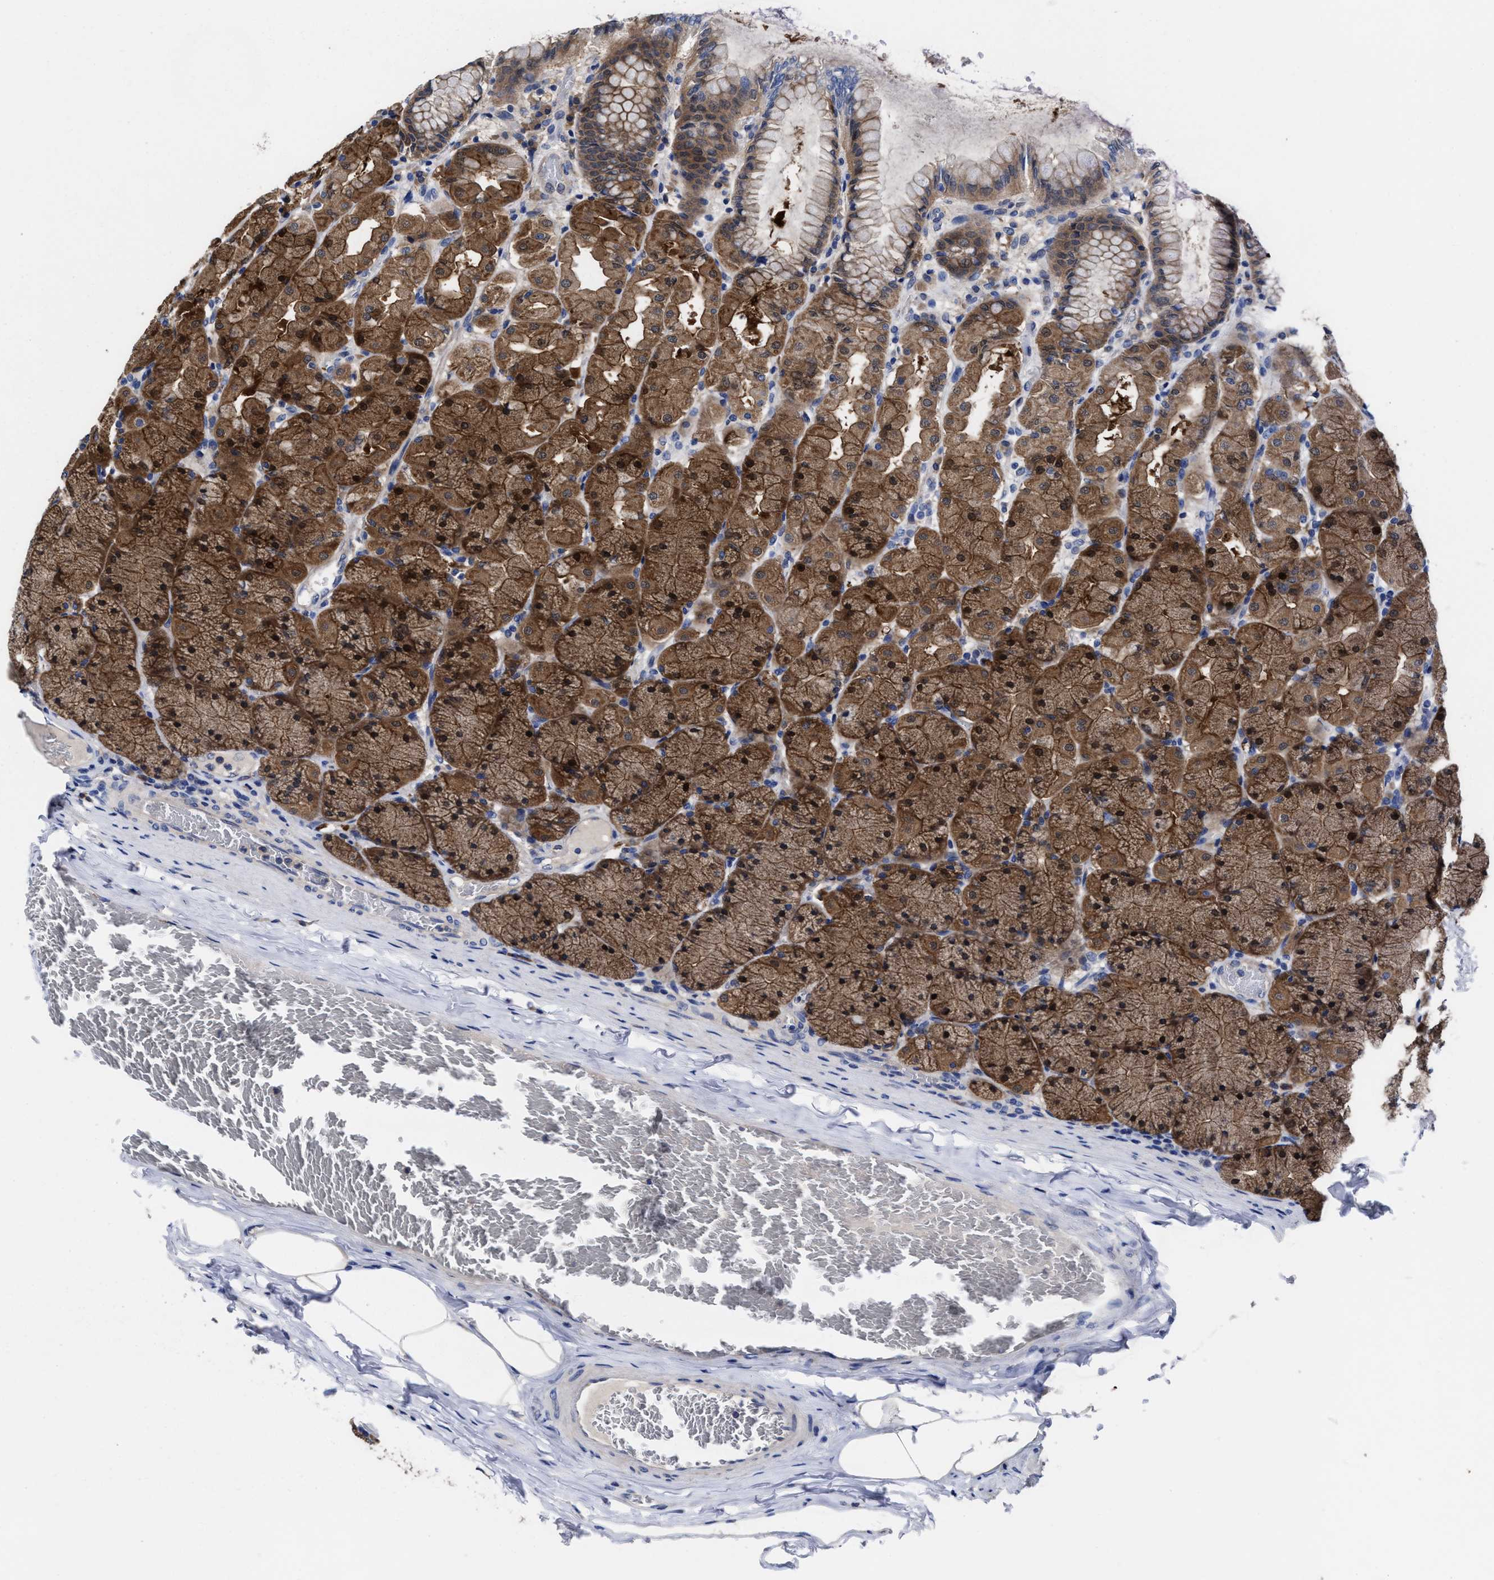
{"staining": {"intensity": "strong", "quantity": ">75%", "location": "cytoplasmic/membranous,nuclear"}, "tissue": "stomach", "cell_type": "Glandular cells", "image_type": "normal", "snomed": [{"axis": "morphology", "description": "Normal tissue, NOS"}, {"axis": "topography", "description": "Stomach, upper"}], "caption": "Stomach stained with DAB immunohistochemistry exhibits high levels of strong cytoplasmic/membranous,nuclear positivity in approximately >75% of glandular cells. (Brightfield microscopy of DAB IHC at high magnification).", "gene": "TXNDC17", "patient": {"sex": "female", "age": 56}}